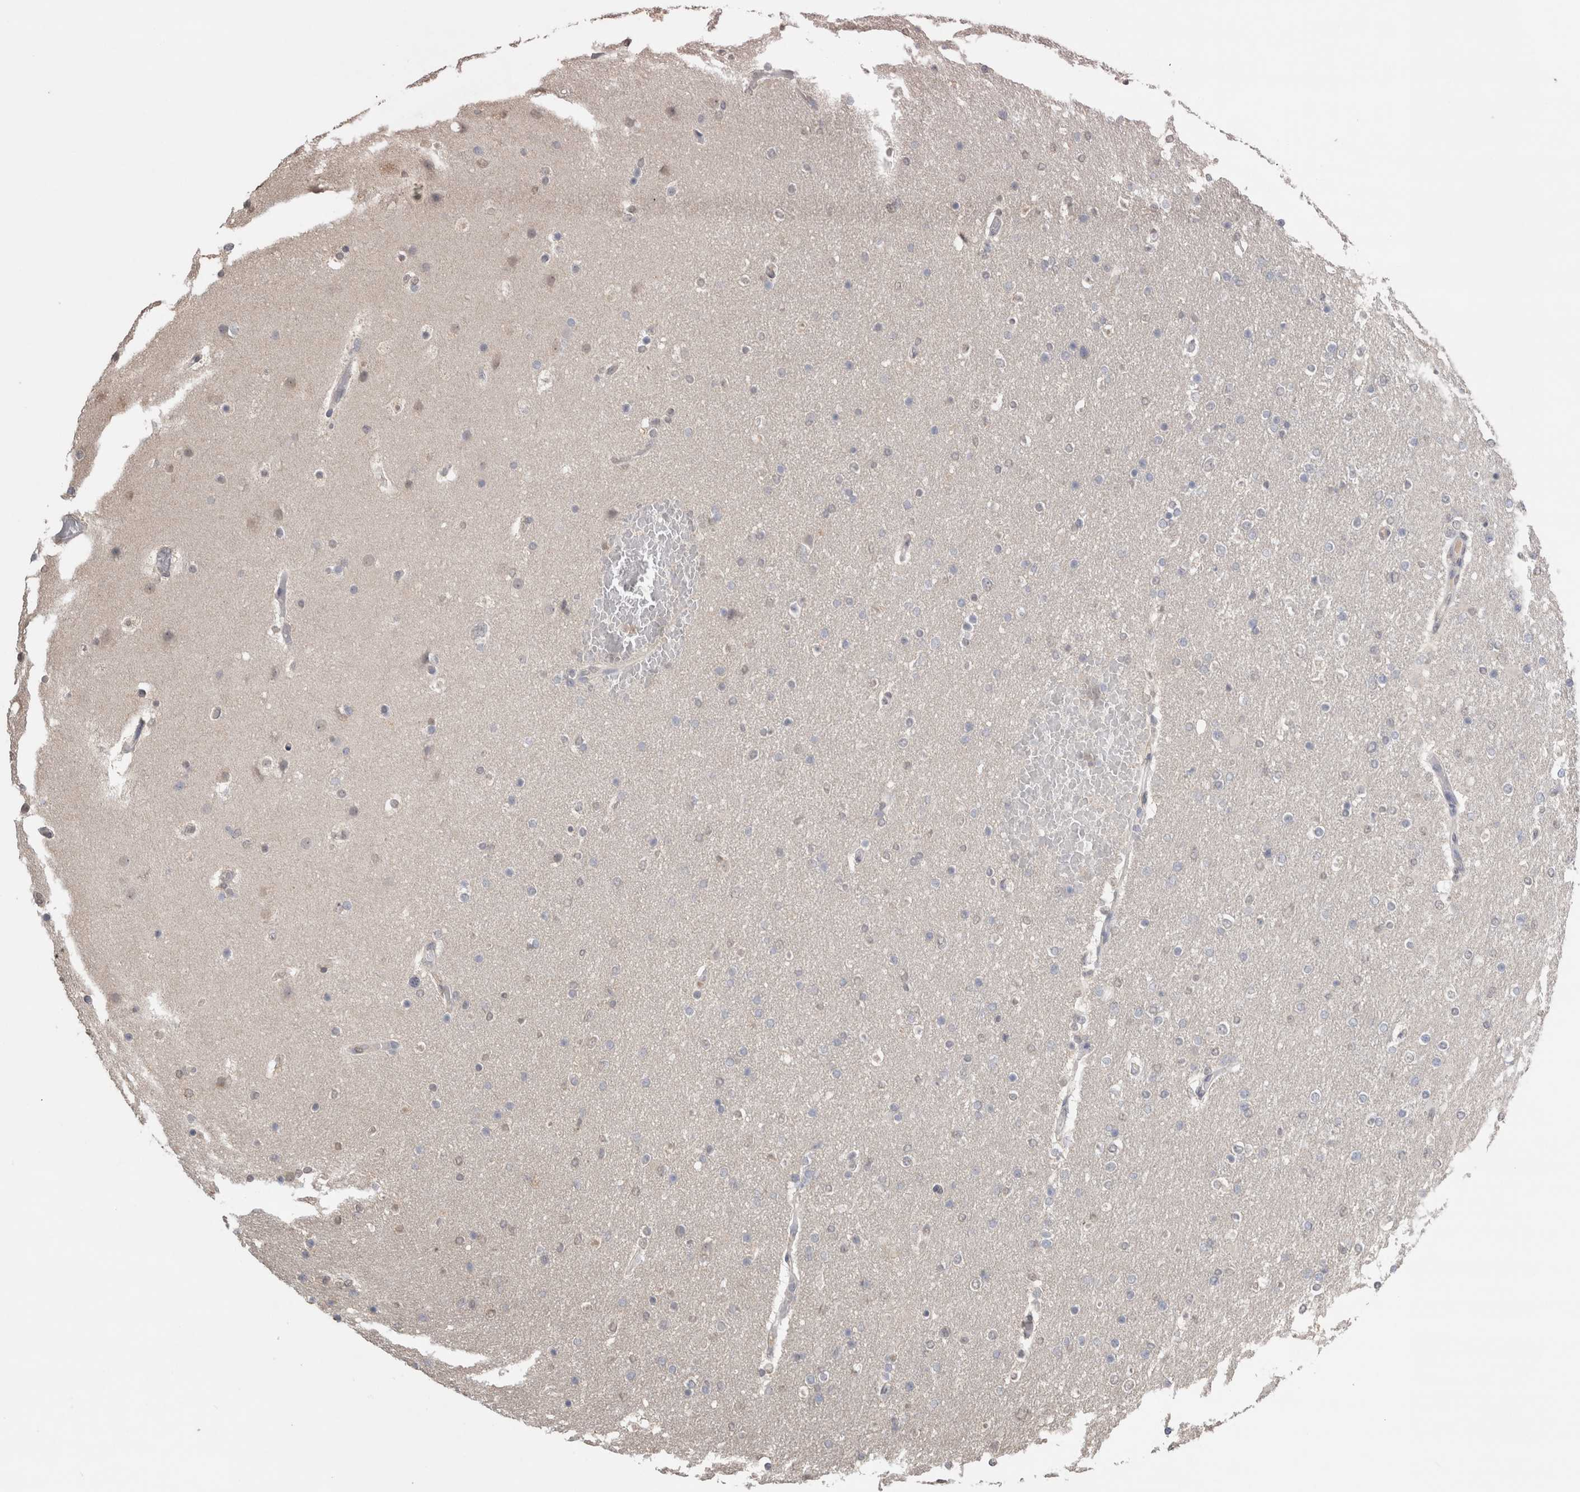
{"staining": {"intensity": "negative", "quantity": "none", "location": "none"}, "tissue": "glioma", "cell_type": "Tumor cells", "image_type": "cancer", "snomed": [{"axis": "morphology", "description": "Glioma, malignant, High grade"}, {"axis": "topography", "description": "Cerebral cortex"}], "caption": "This histopathology image is of malignant high-grade glioma stained with IHC to label a protein in brown with the nuclei are counter-stained blue. There is no staining in tumor cells.", "gene": "NAALADL2", "patient": {"sex": "female", "age": 36}}